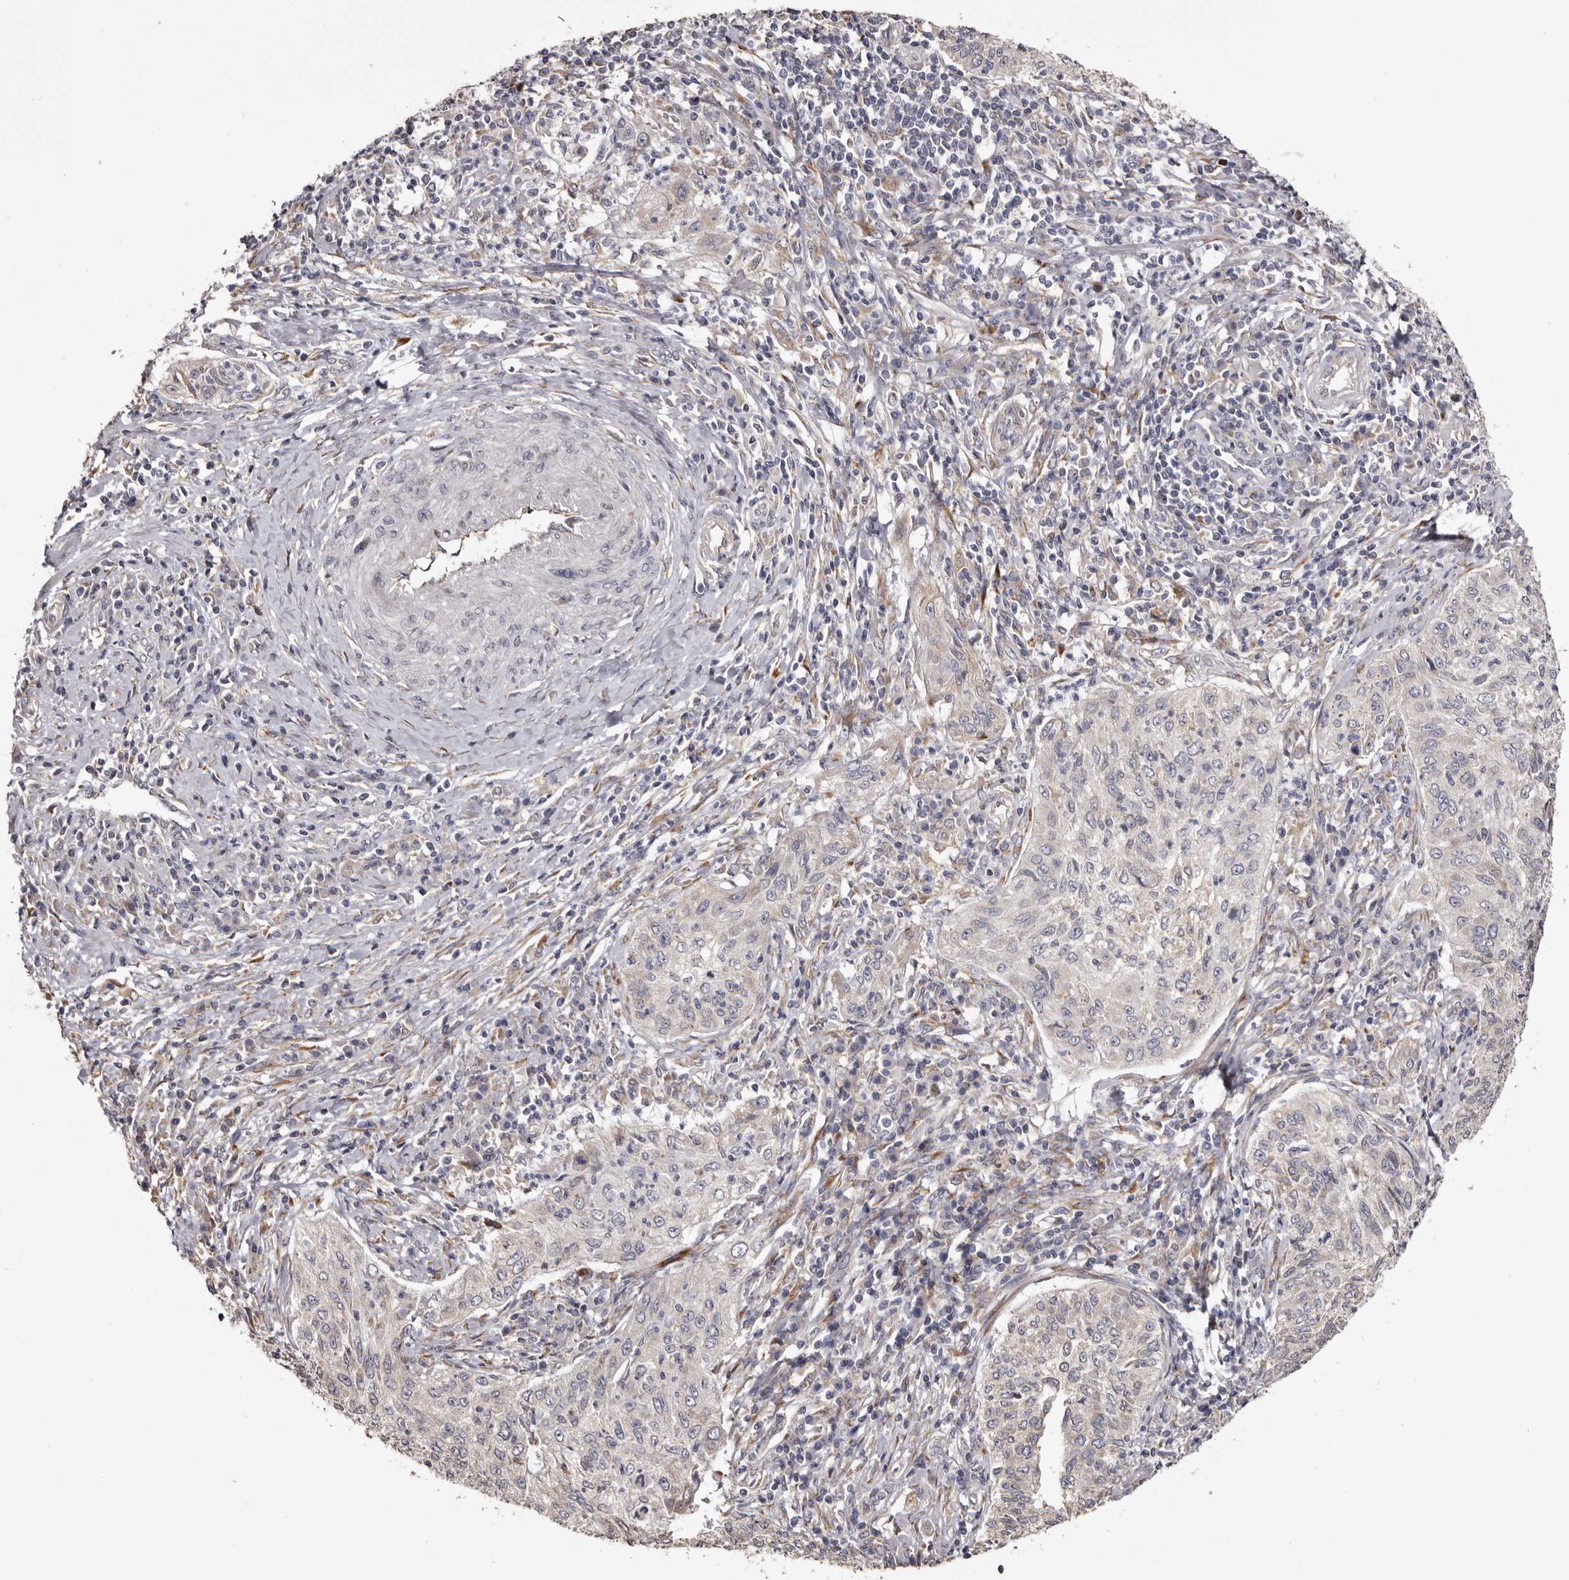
{"staining": {"intensity": "negative", "quantity": "none", "location": "none"}, "tissue": "cervical cancer", "cell_type": "Tumor cells", "image_type": "cancer", "snomed": [{"axis": "morphology", "description": "Squamous cell carcinoma, NOS"}, {"axis": "topography", "description": "Cervix"}], "caption": "Protein analysis of cervical squamous cell carcinoma shows no significant positivity in tumor cells.", "gene": "PIGX", "patient": {"sex": "female", "age": 30}}